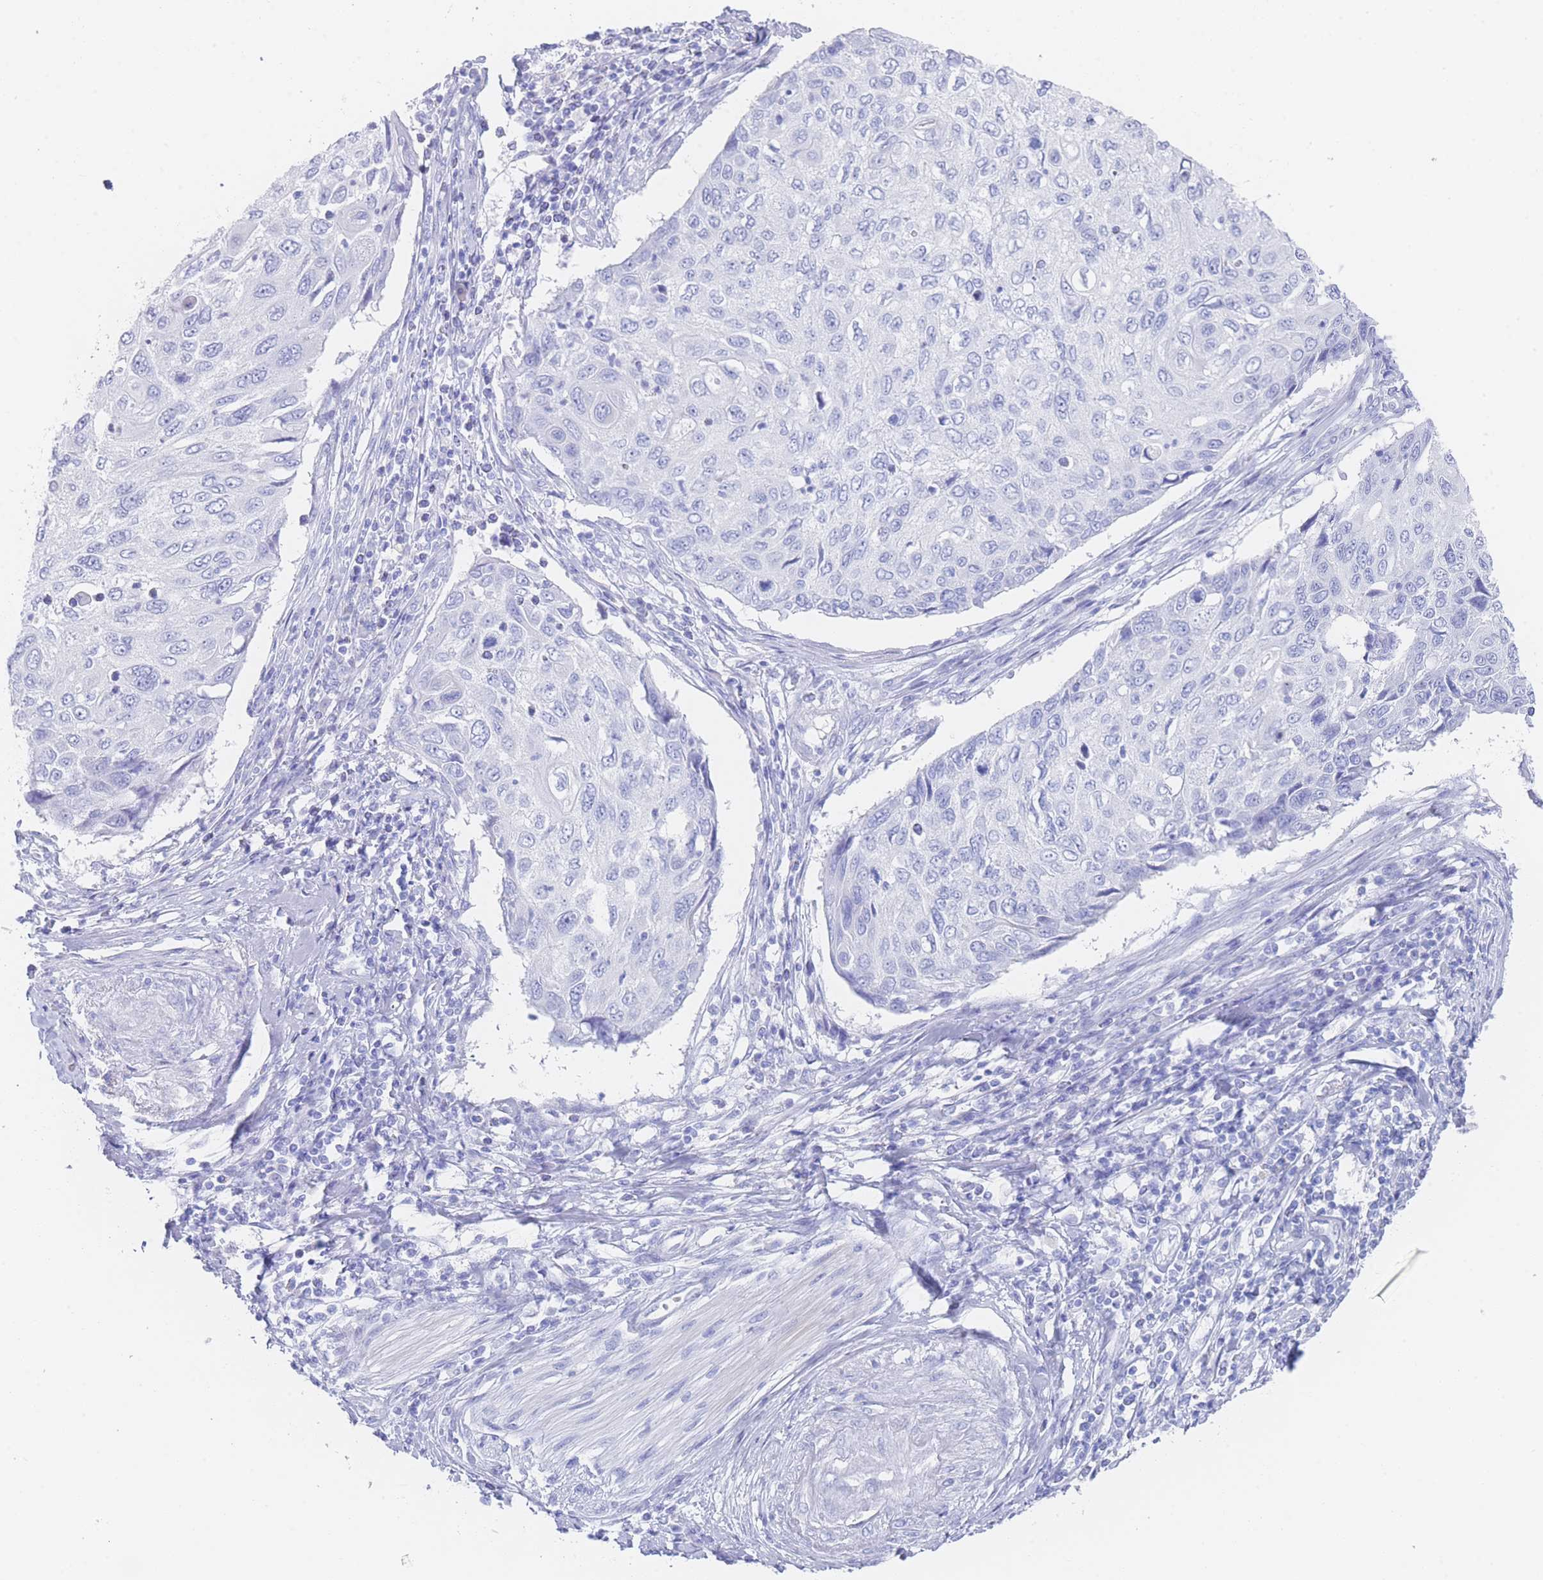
{"staining": {"intensity": "negative", "quantity": "none", "location": "none"}, "tissue": "cervical cancer", "cell_type": "Tumor cells", "image_type": "cancer", "snomed": [{"axis": "morphology", "description": "Squamous cell carcinoma, NOS"}, {"axis": "topography", "description": "Cervix"}], "caption": "Tumor cells are negative for protein expression in human cervical cancer (squamous cell carcinoma).", "gene": "LRRC37A", "patient": {"sex": "female", "age": 70}}